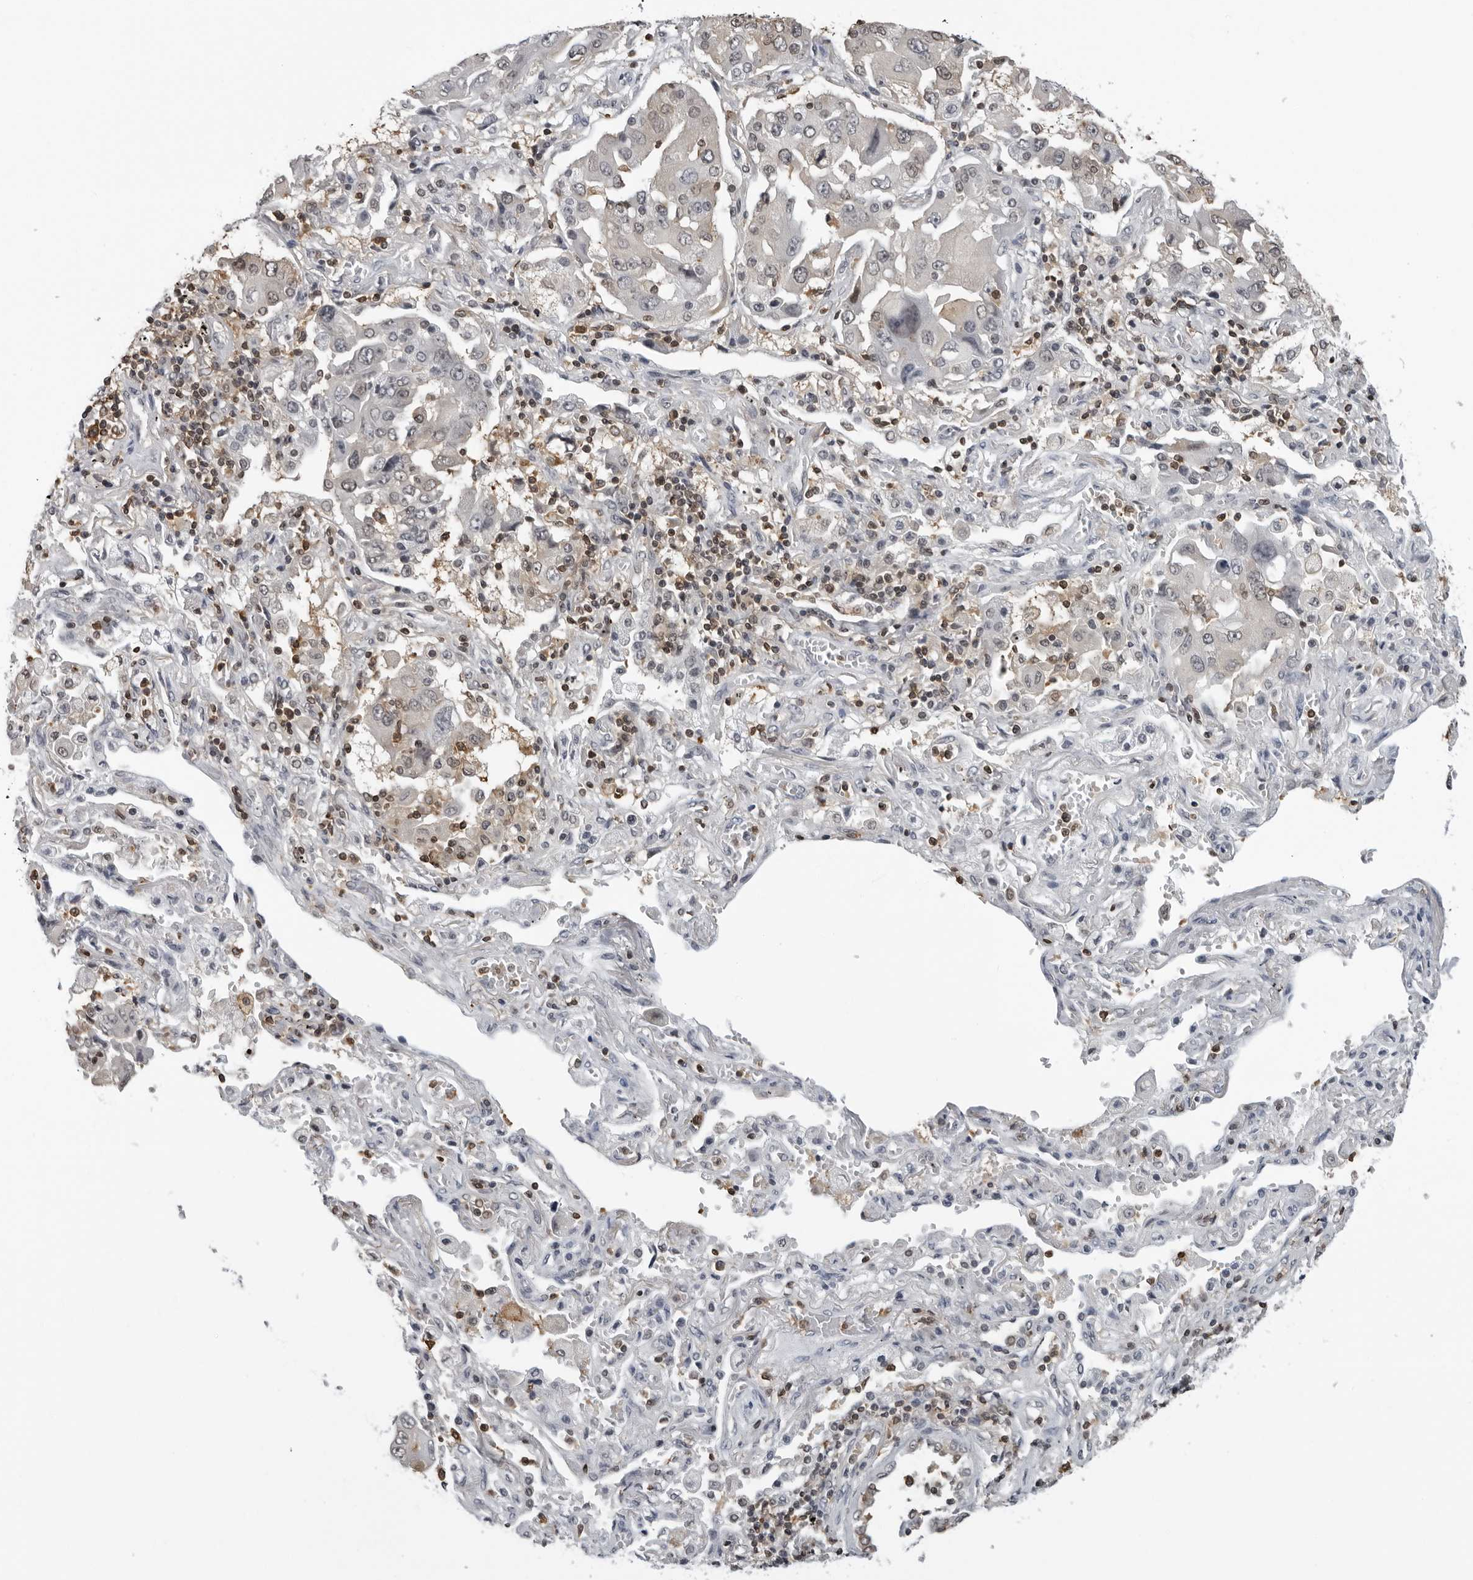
{"staining": {"intensity": "negative", "quantity": "none", "location": "none"}, "tissue": "lung cancer", "cell_type": "Tumor cells", "image_type": "cancer", "snomed": [{"axis": "morphology", "description": "Adenocarcinoma, NOS"}, {"axis": "topography", "description": "Lung"}], "caption": "Immunohistochemical staining of lung cancer (adenocarcinoma) displays no significant positivity in tumor cells. (DAB (3,3'-diaminobenzidine) immunohistochemistry visualized using brightfield microscopy, high magnification).", "gene": "HSPH1", "patient": {"sex": "female", "age": 65}}